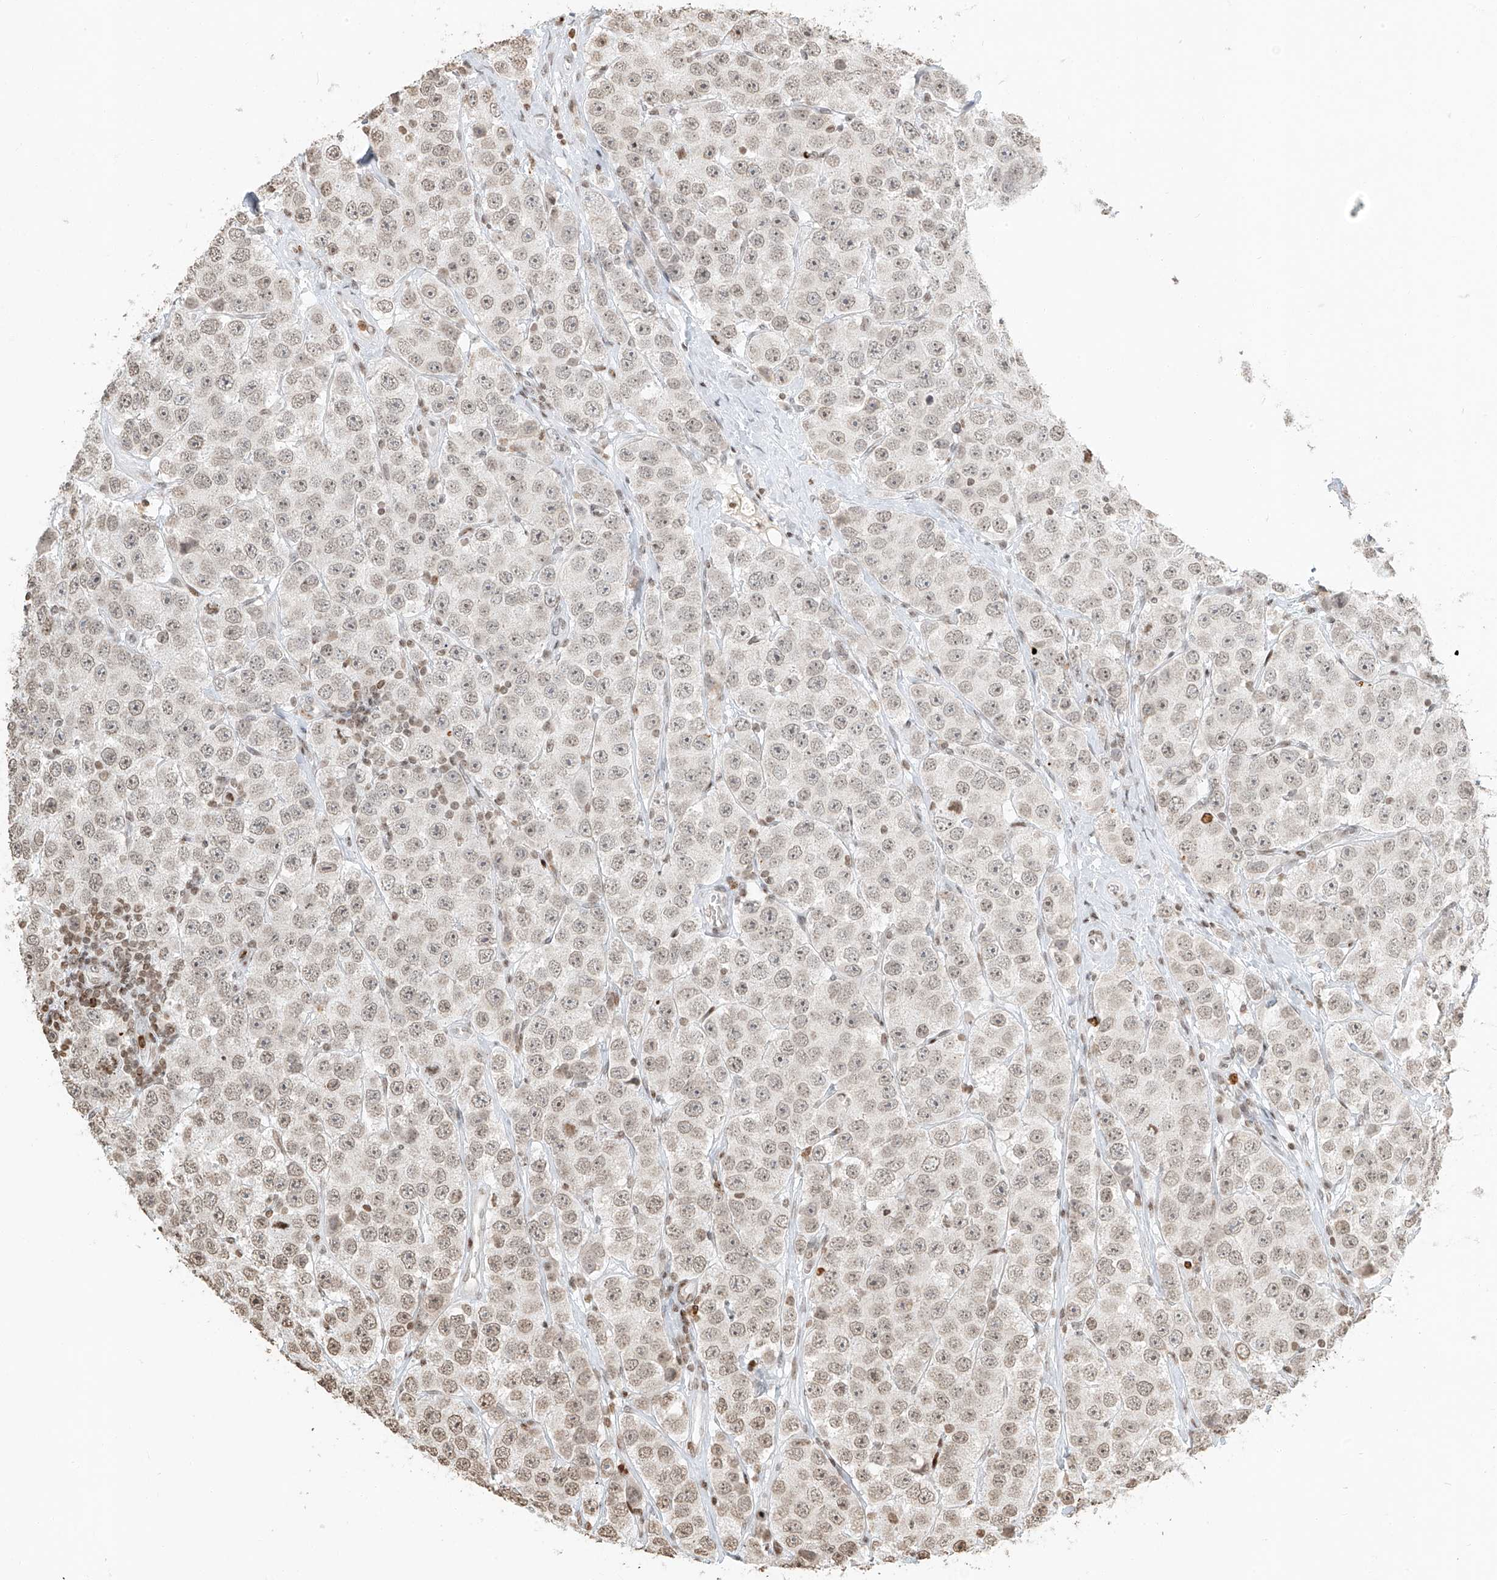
{"staining": {"intensity": "weak", "quantity": "25%-75%", "location": "nuclear"}, "tissue": "testis cancer", "cell_type": "Tumor cells", "image_type": "cancer", "snomed": [{"axis": "morphology", "description": "Seminoma, NOS"}, {"axis": "topography", "description": "Testis"}], "caption": "Protein staining exhibits weak nuclear positivity in about 25%-75% of tumor cells in testis seminoma. Ihc stains the protein in brown and the nuclei are stained blue.", "gene": "C17orf58", "patient": {"sex": "male", "age": 28}}